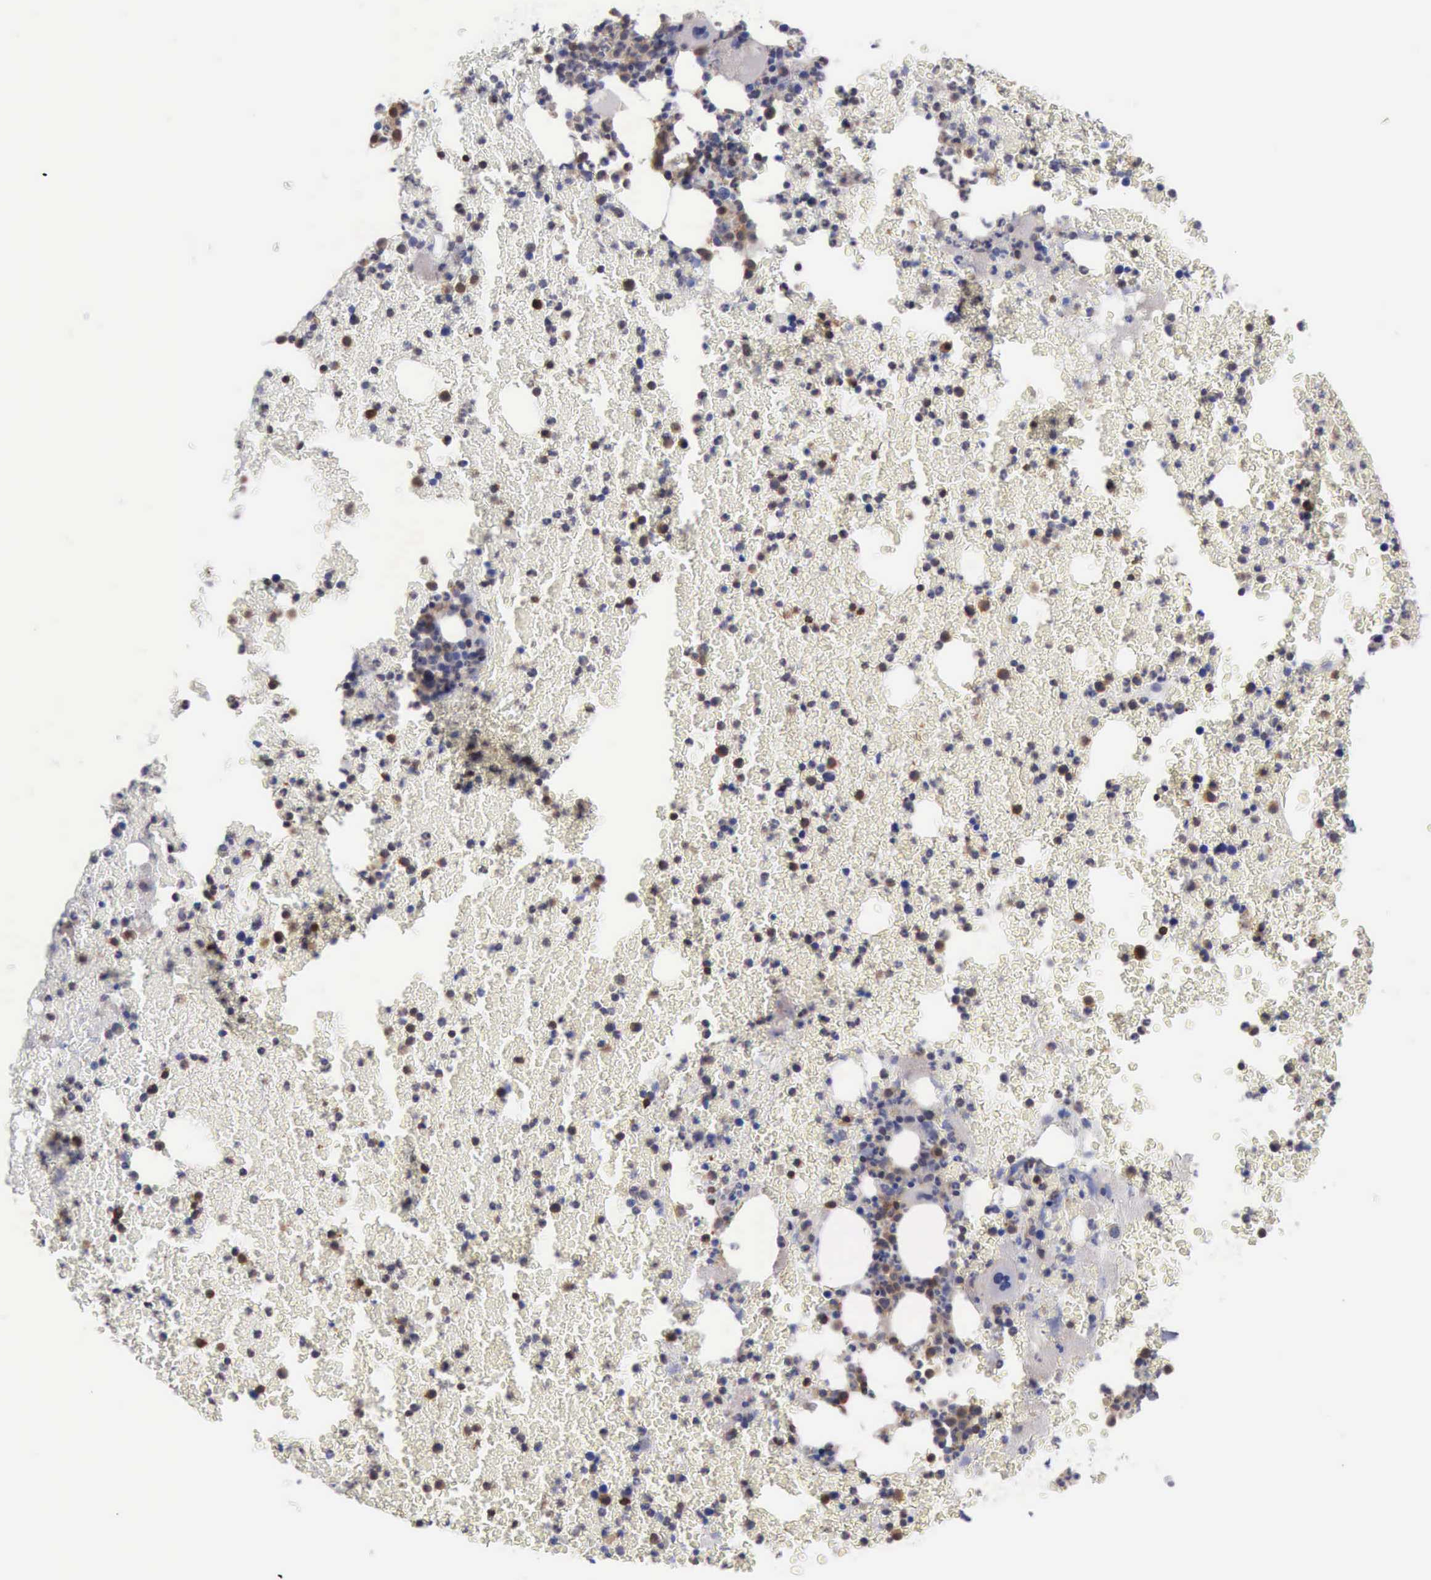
{"staining": {"intensity": "moderate", "quantity": "25%-75%", "location": "cytoplasmic/membranous,nuclear"}, "tissue": "bone marrow", "cell_type": "Hematopoietic cells", "image_type": "normal", "snomed": [{"axis": "morphology", "description": "Normal tissue, NOS"}, {"axis": "topography", "description": "Bone marrow"}], "caption": "This histopathology image demonstrates IHC staining of normal human bone marrow, with medium moderate cytoplasmic/membranous,nuclear positivity in about 25%-75% of hematopoietic cells.", "gene": "STAT1", "patient": {"sex": "female", "age": 52}}